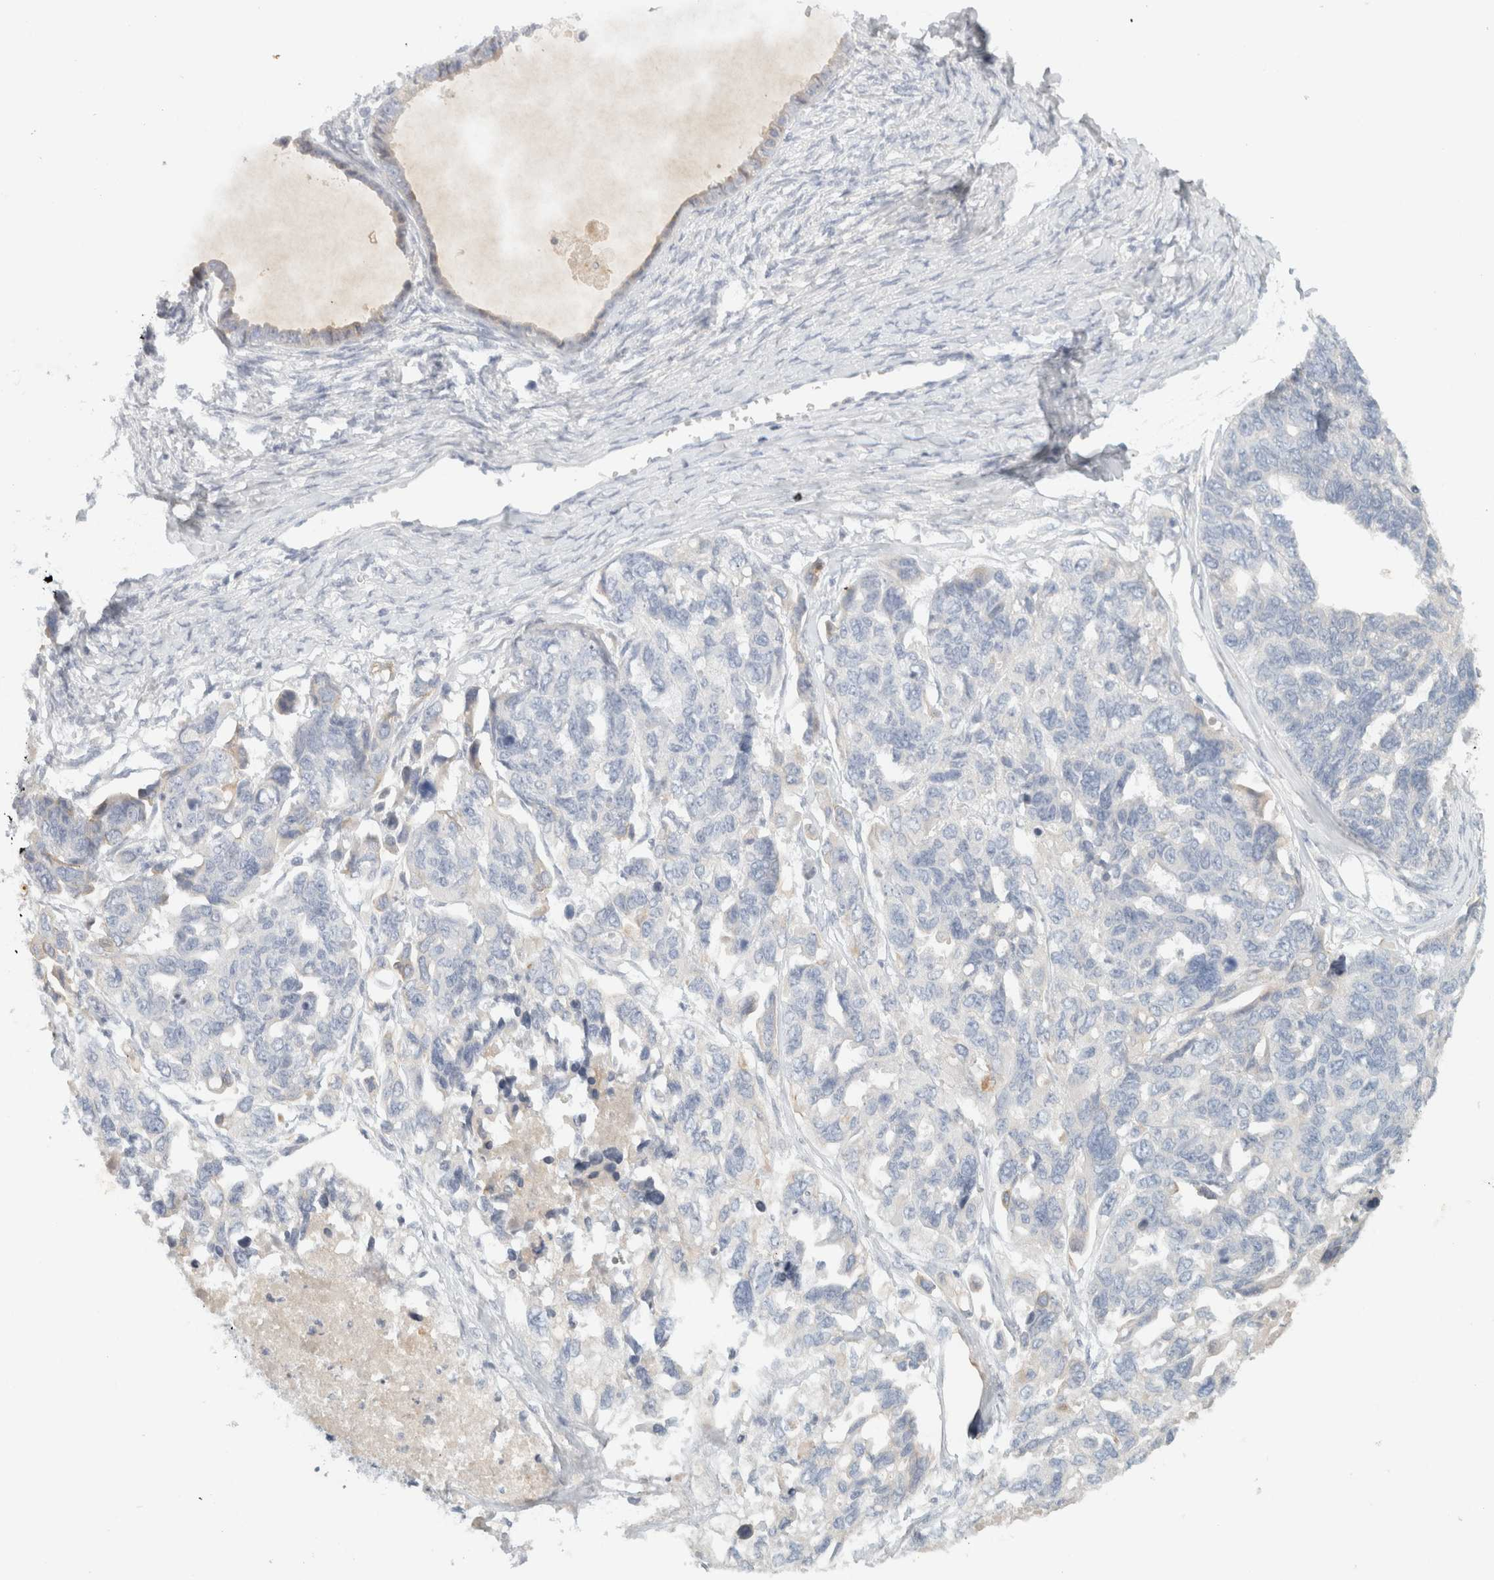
{"staining": {"intensity": "negative", "quantity": "none", "location": "none"}, "tissue": "ovarian cancer", "cell_type": "Tumor cells", "image_type": "cancer", "snomed": [{"axis": "morphology", "description": "Cystadenocarcinoma, serous, NOS"}, {"axis": "topography", "description": "Ovary"}], "caption": "Immunohistochemical staining of human ovarian serous cystadenocarcinoma reveals no significant expression in tumor cells. The staining is performed using DAB (3,3'-diaminobenzidine) brown chromogen with nuclei counter-stained in using hematoxylin.", "gene": "STK31", "patient": {"sex": "female", "age": 79}}